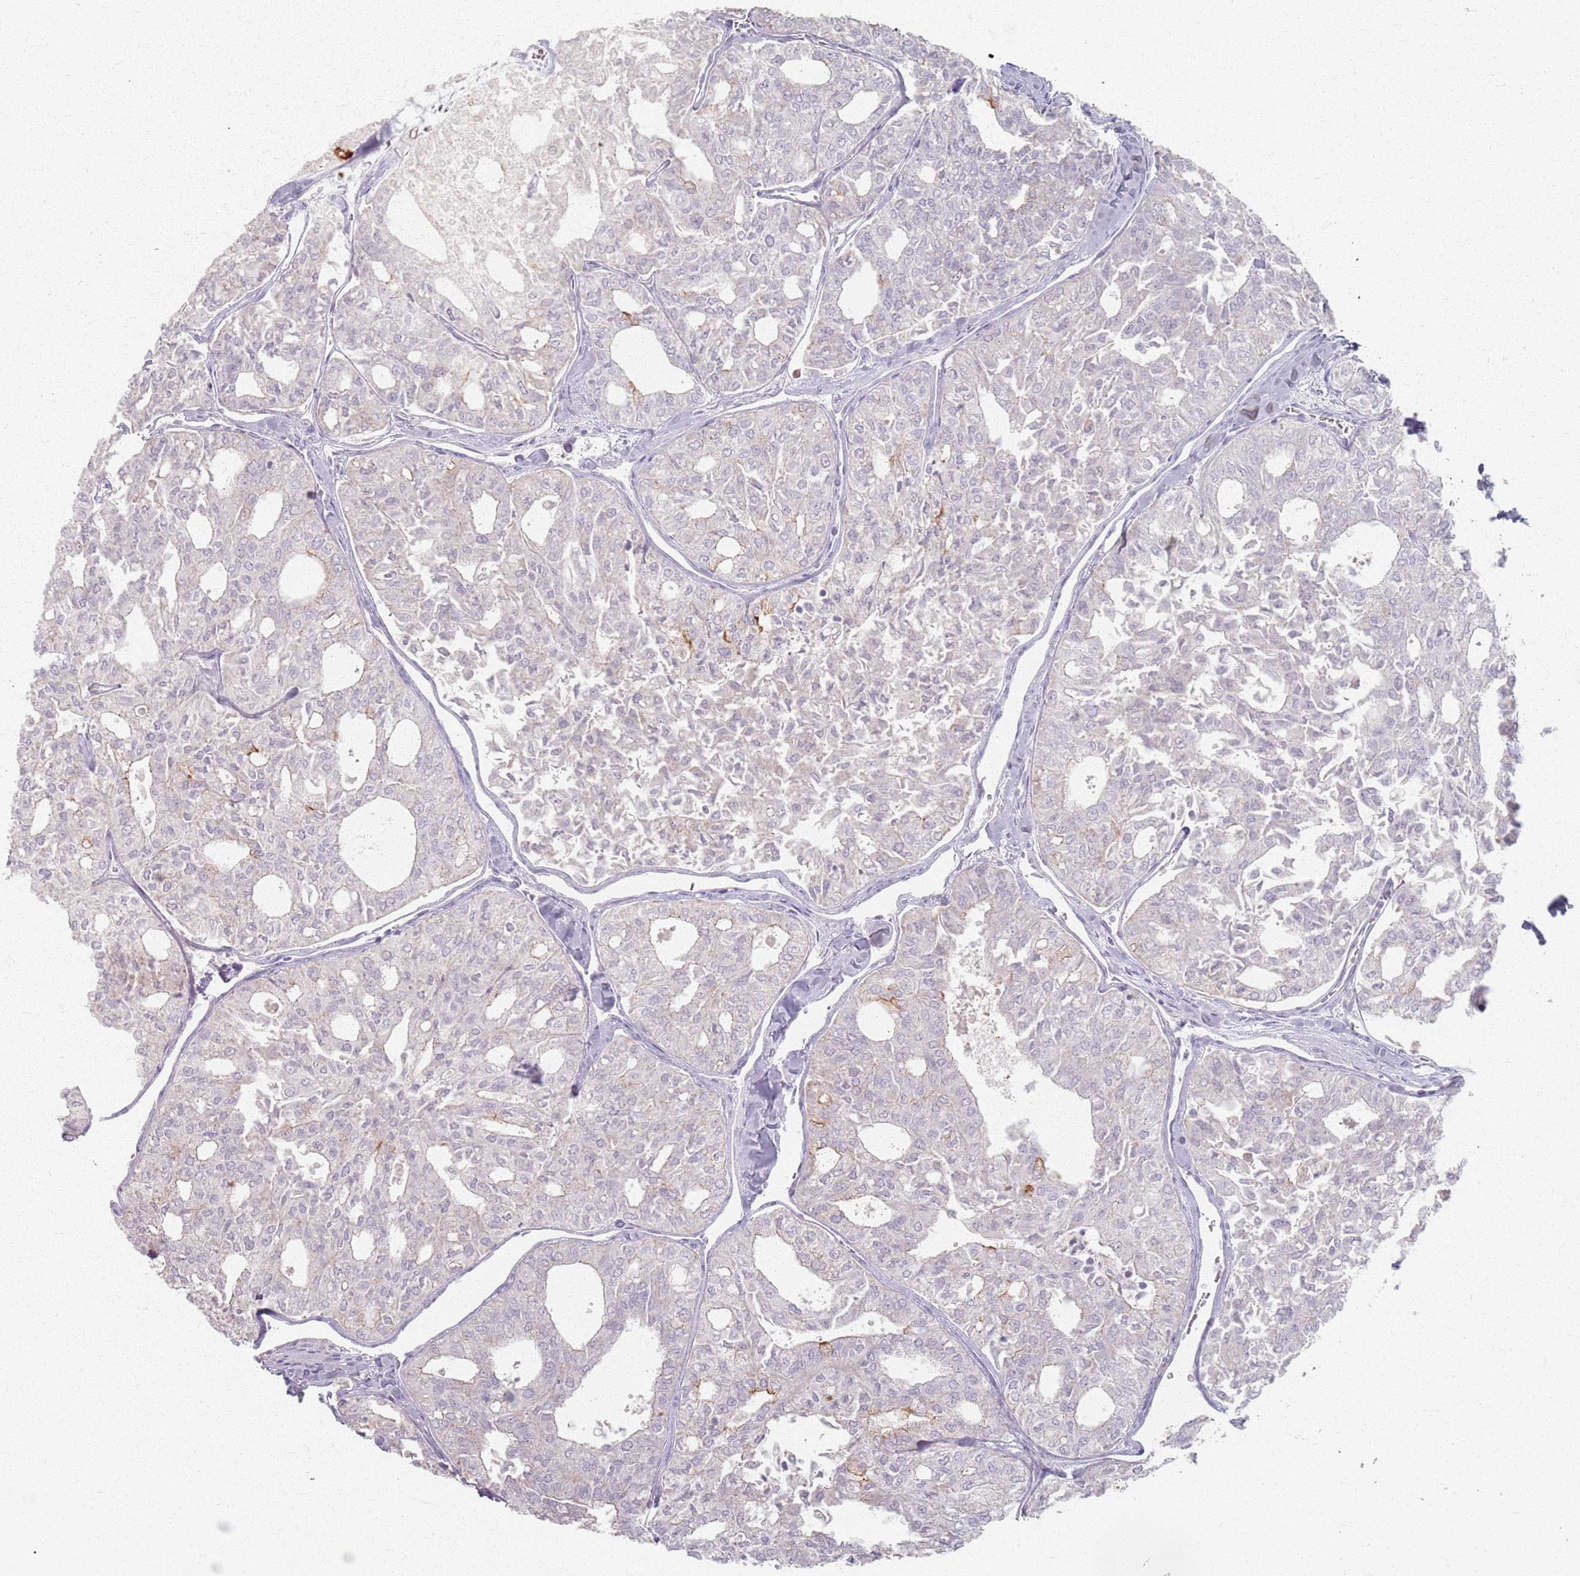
{"staining": {"intensity": "moderate", "quantity": "<25%", "location": "cytoplasmic/membranous"}, "tissue": "thyroid cancer", "cell_type": "Tumor cells", "image_type": "cancer", "snomed": [{"axis": "morphology", "description": "Follicular adenoma carcinoma, NOS"}, {"axis": "topography", "description": "Thyroid gland"}], "caption": "A low amount of moderate cytoplasmic/membranous staining is present in approximately <25% of tumor cells in thyroid cancer (follicular adenoma carcinoma) tissue.", "gene": "PKD2L2", "patient": {"sex": "male", "age": 75}}